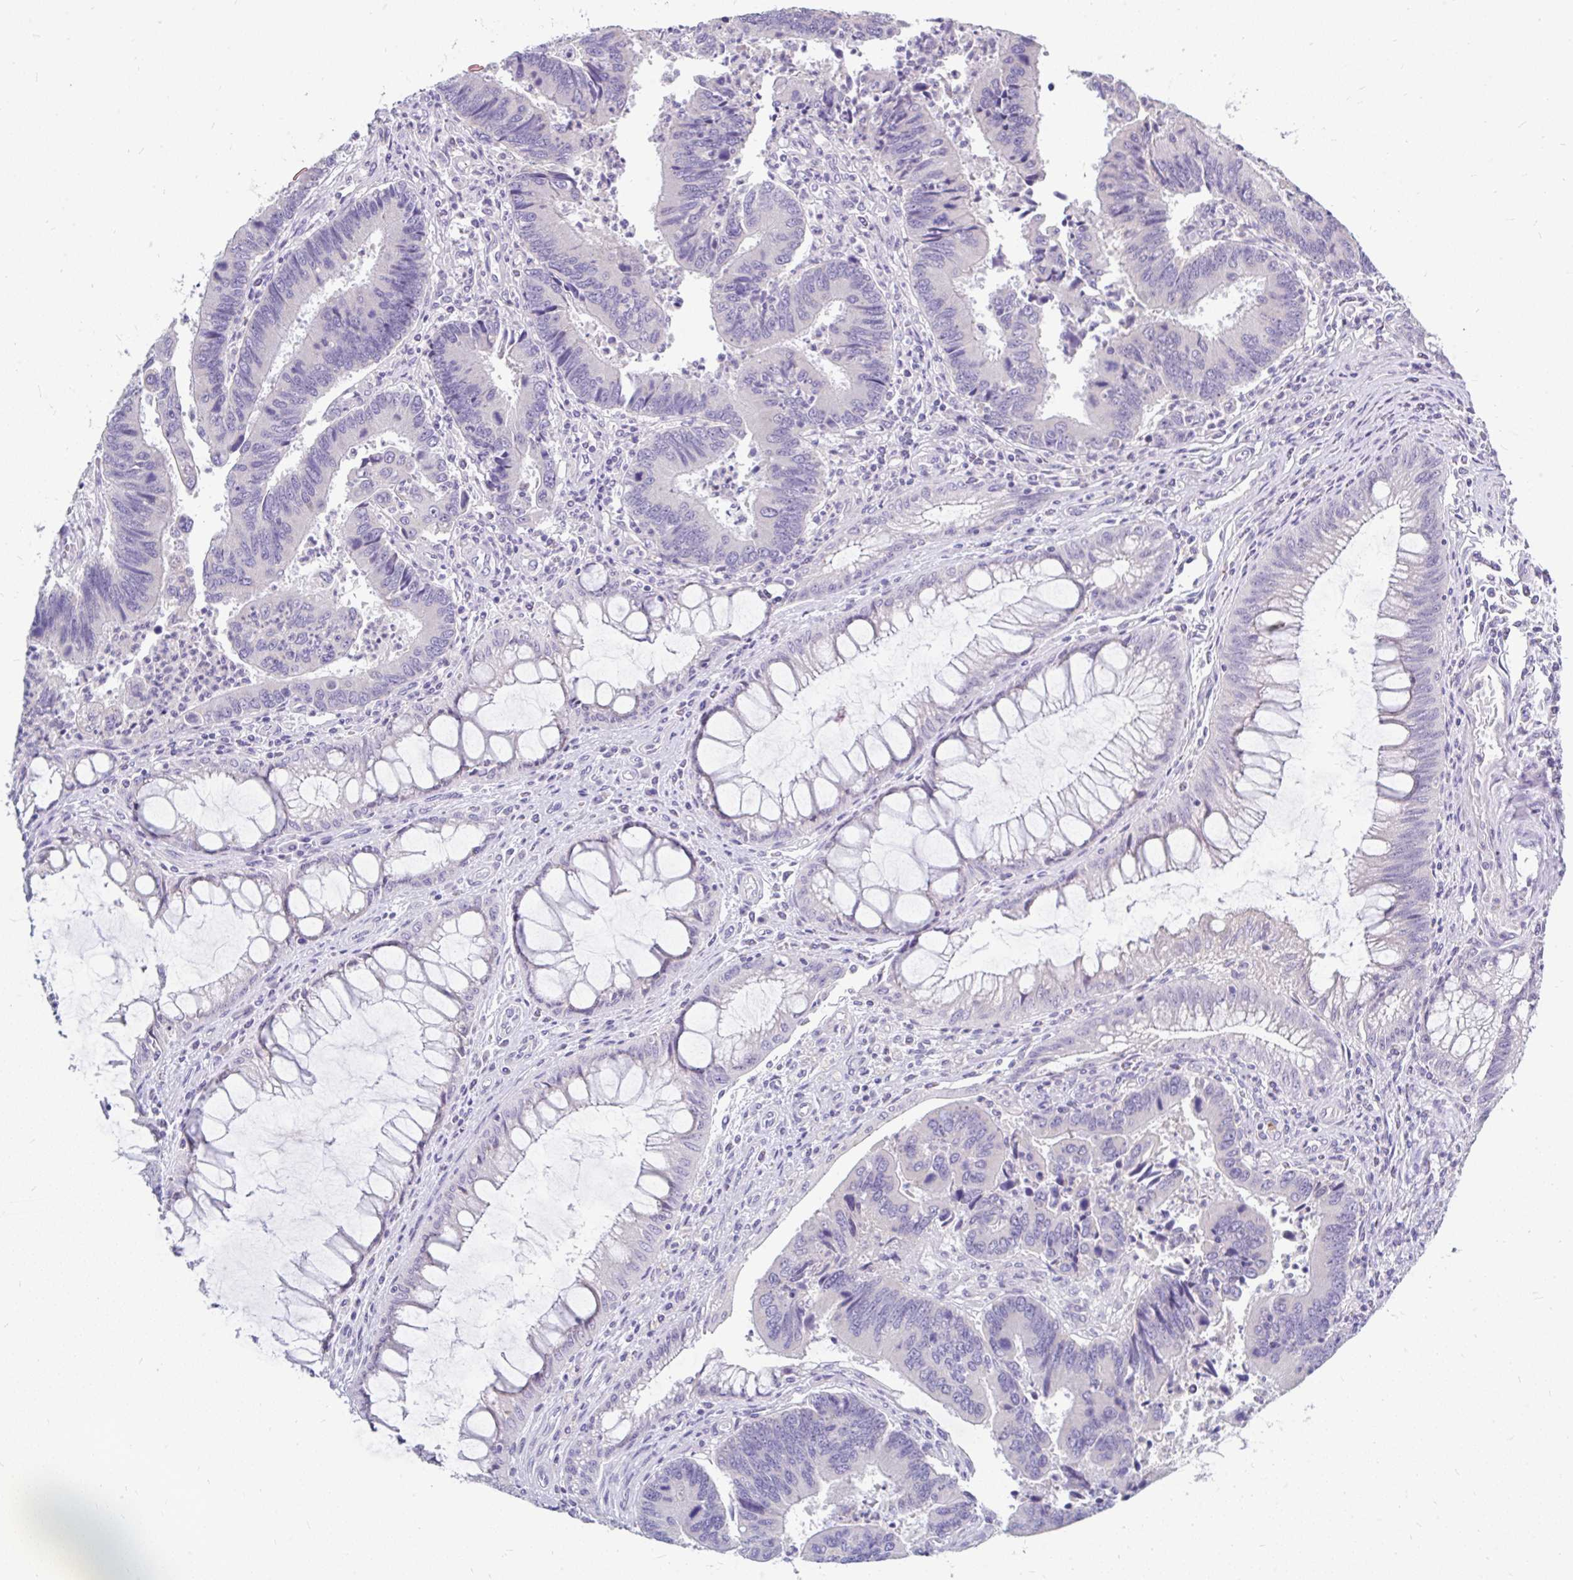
{"staining": {"intensity": "negative", "quantity": "none", "location": "none"}, "tissue": "colorectal cancer", "cell_type": "Tumor cells", "image_type": "cancer", "snomed": [{"axis": "morphology", "description": "Adenocarcinoma, NOS"}, {"axis": "topography", "description": "Colon"}], "caption": "The micrograph reveals no significant staining in tumor cells of colorectal adenocarcinoma. (DAB (3,3'-diaminobenzidine) IHC visualized using brightfield microscopy, high magnification).", "gene": "INTS5", "patient": {"sex": "female", "age": 67}}